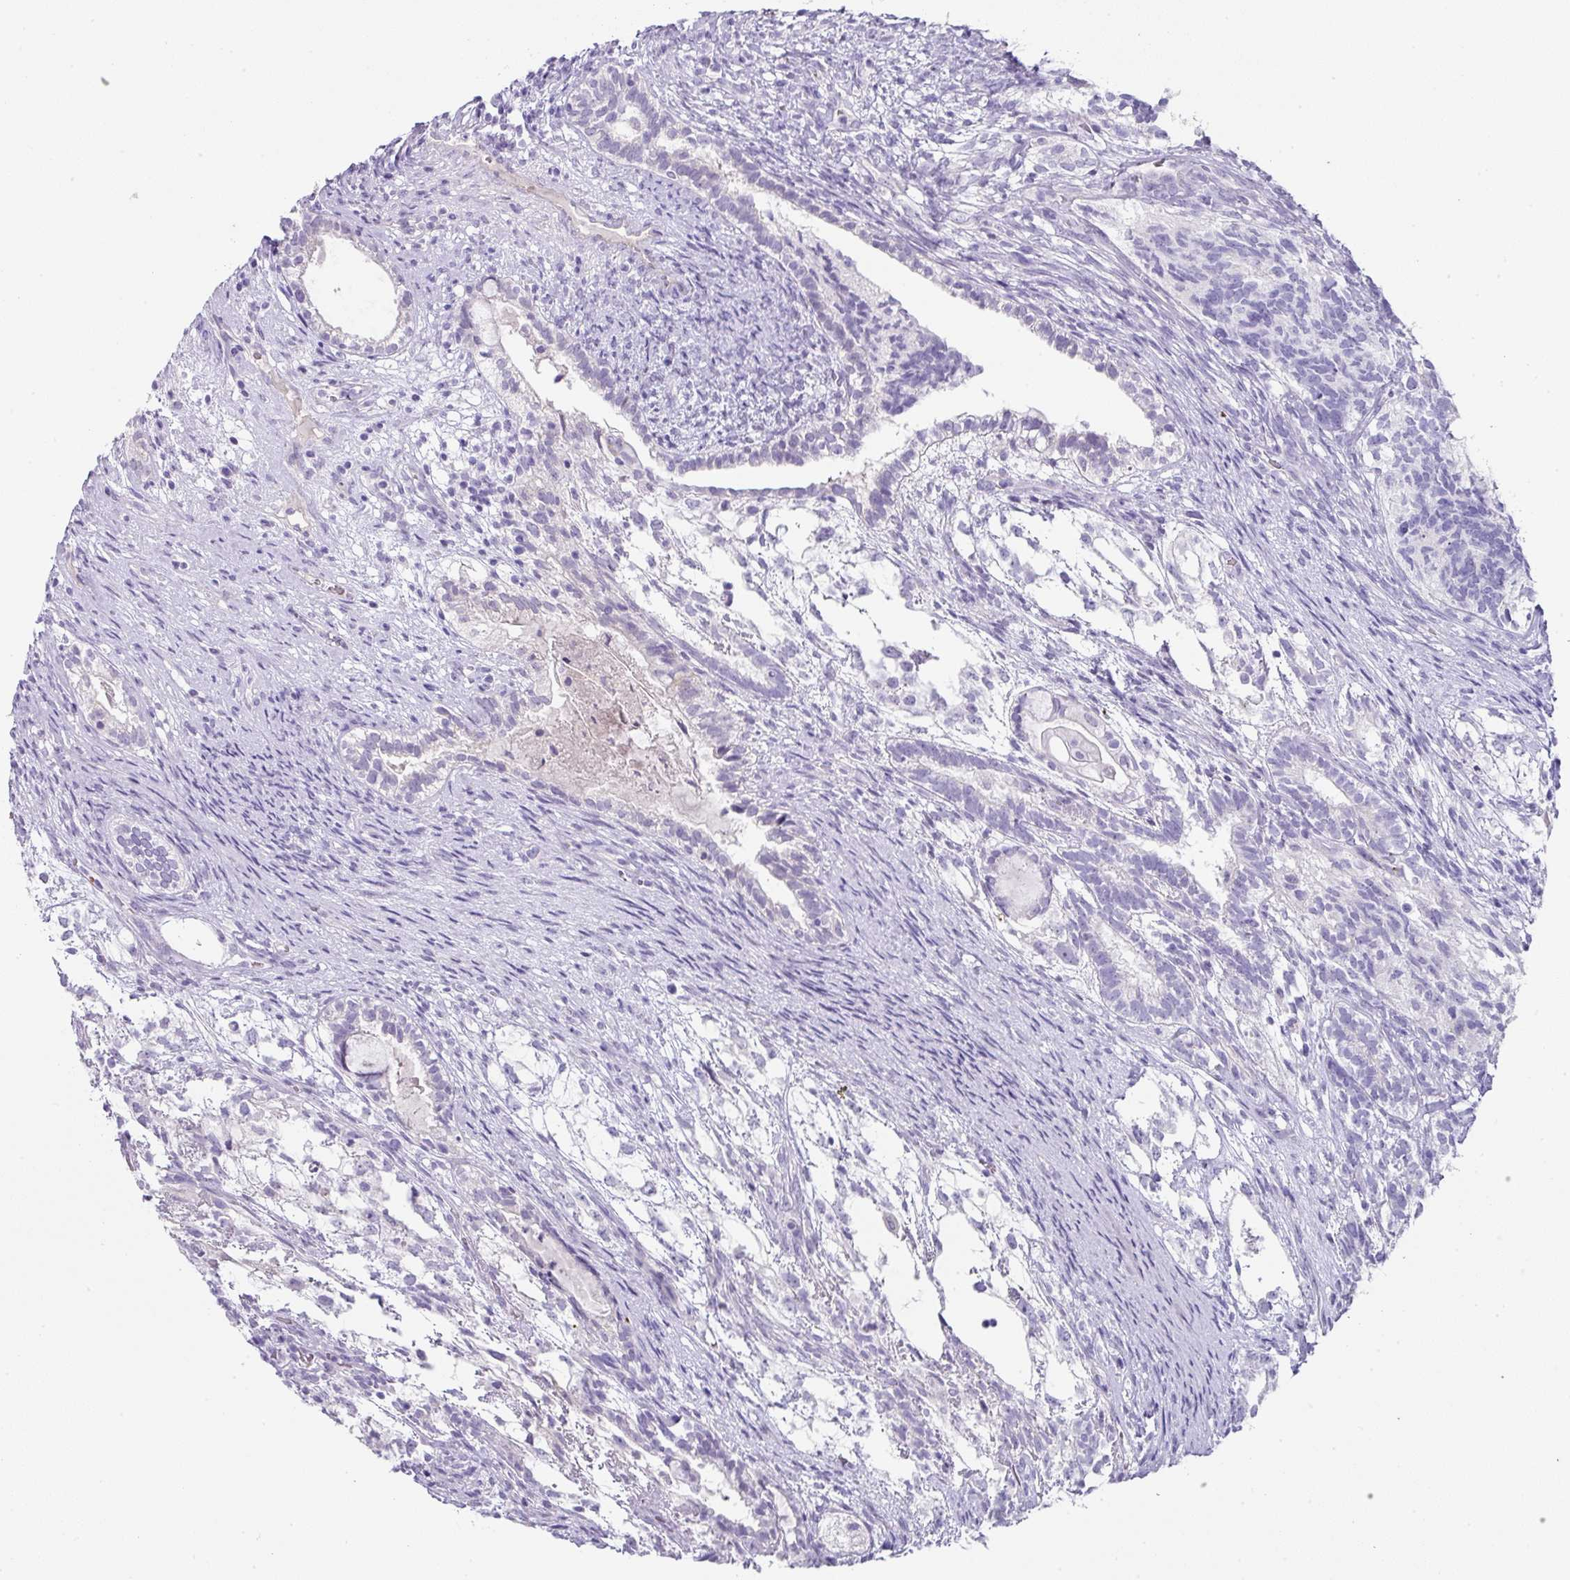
{"staining": {"intensity": "negative", "quantity": "none", "location": "none"}, "tissue": "testis cancer", "cell_type": "Tumor cells", "image_type": "cancer", "snomed": [{"axis": "morphology", "description": "Seminoma, NOS"}, {"axis": "morphology", "description": "Carcinoma, Embryonal, NOS"}, {"axis": "topography", "description": "Testis"}], "caption": "The IHC image has no significant positivity in tumor cells of testis embryonal carcinoma tissue.", "gene": "OR52N1", "patient": {"sex": "male", "age": 41}}